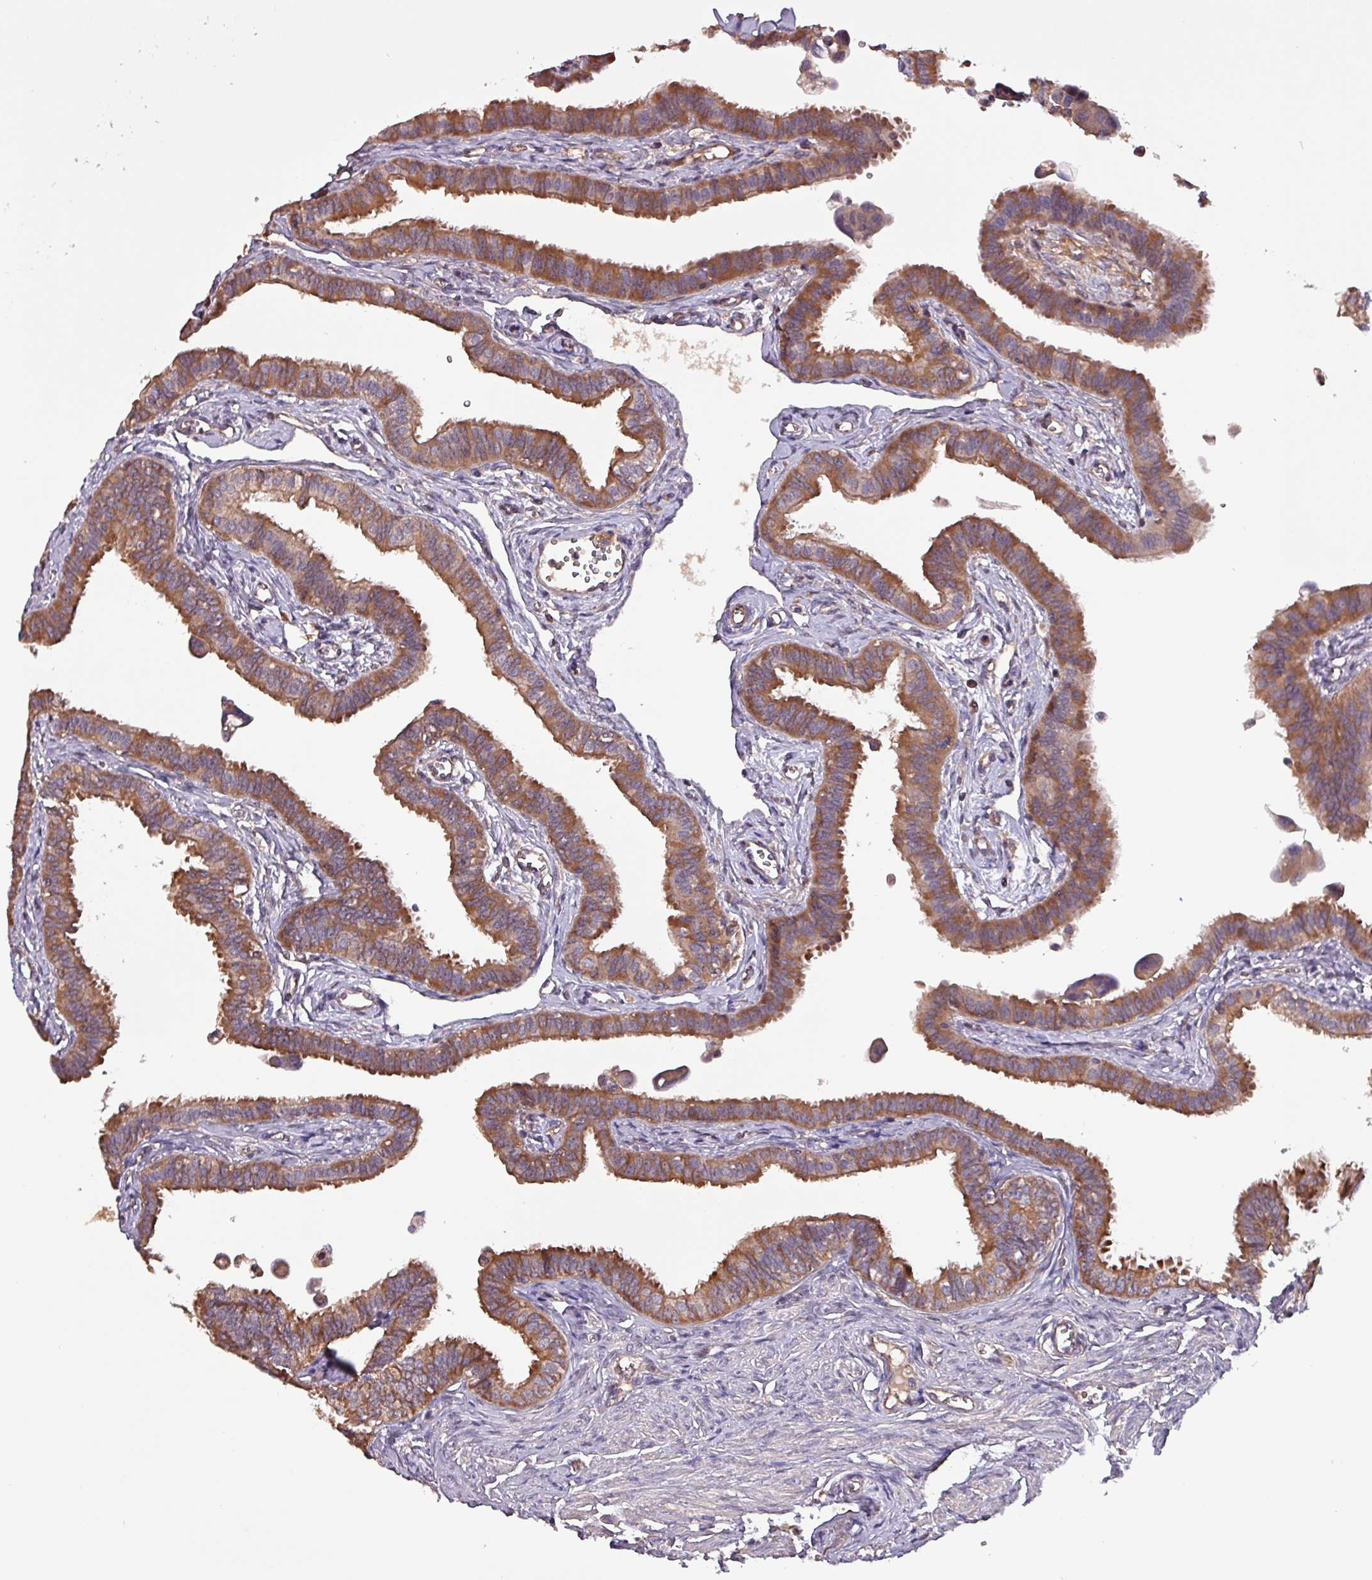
{"staining": {"intensity": "moderate", "quantity": ">75%", "location": "cytoplasmic/membranous"}, "tissue": "fallopian tube", "cell_type": "Glandular cells", "image_type": "normal", "snomed": [{"axis": "morphology", "description": "Normal tissue, NOS"}, {"axis": "morphology", "description": "Carcinoma, NOS"}, {"axis": "topography", "description": "Fallopian tube"}, {"axis": "topography", "description": "Ovary"}], "caption": "Protein staining by immunohistochemistry (IHC) shows moderate cytoplasmic/membranous positivity in approximately >75% of glandular cells in benign fallopian tube. (Stains: DAB (3,3'-diaminobenzidine) in brown, nuclei in blue, Microscopy: brightfield microscopy at high magnification).", "gene": "PAFAH1B2", "patient": {"sex": "female", "age": 59}}